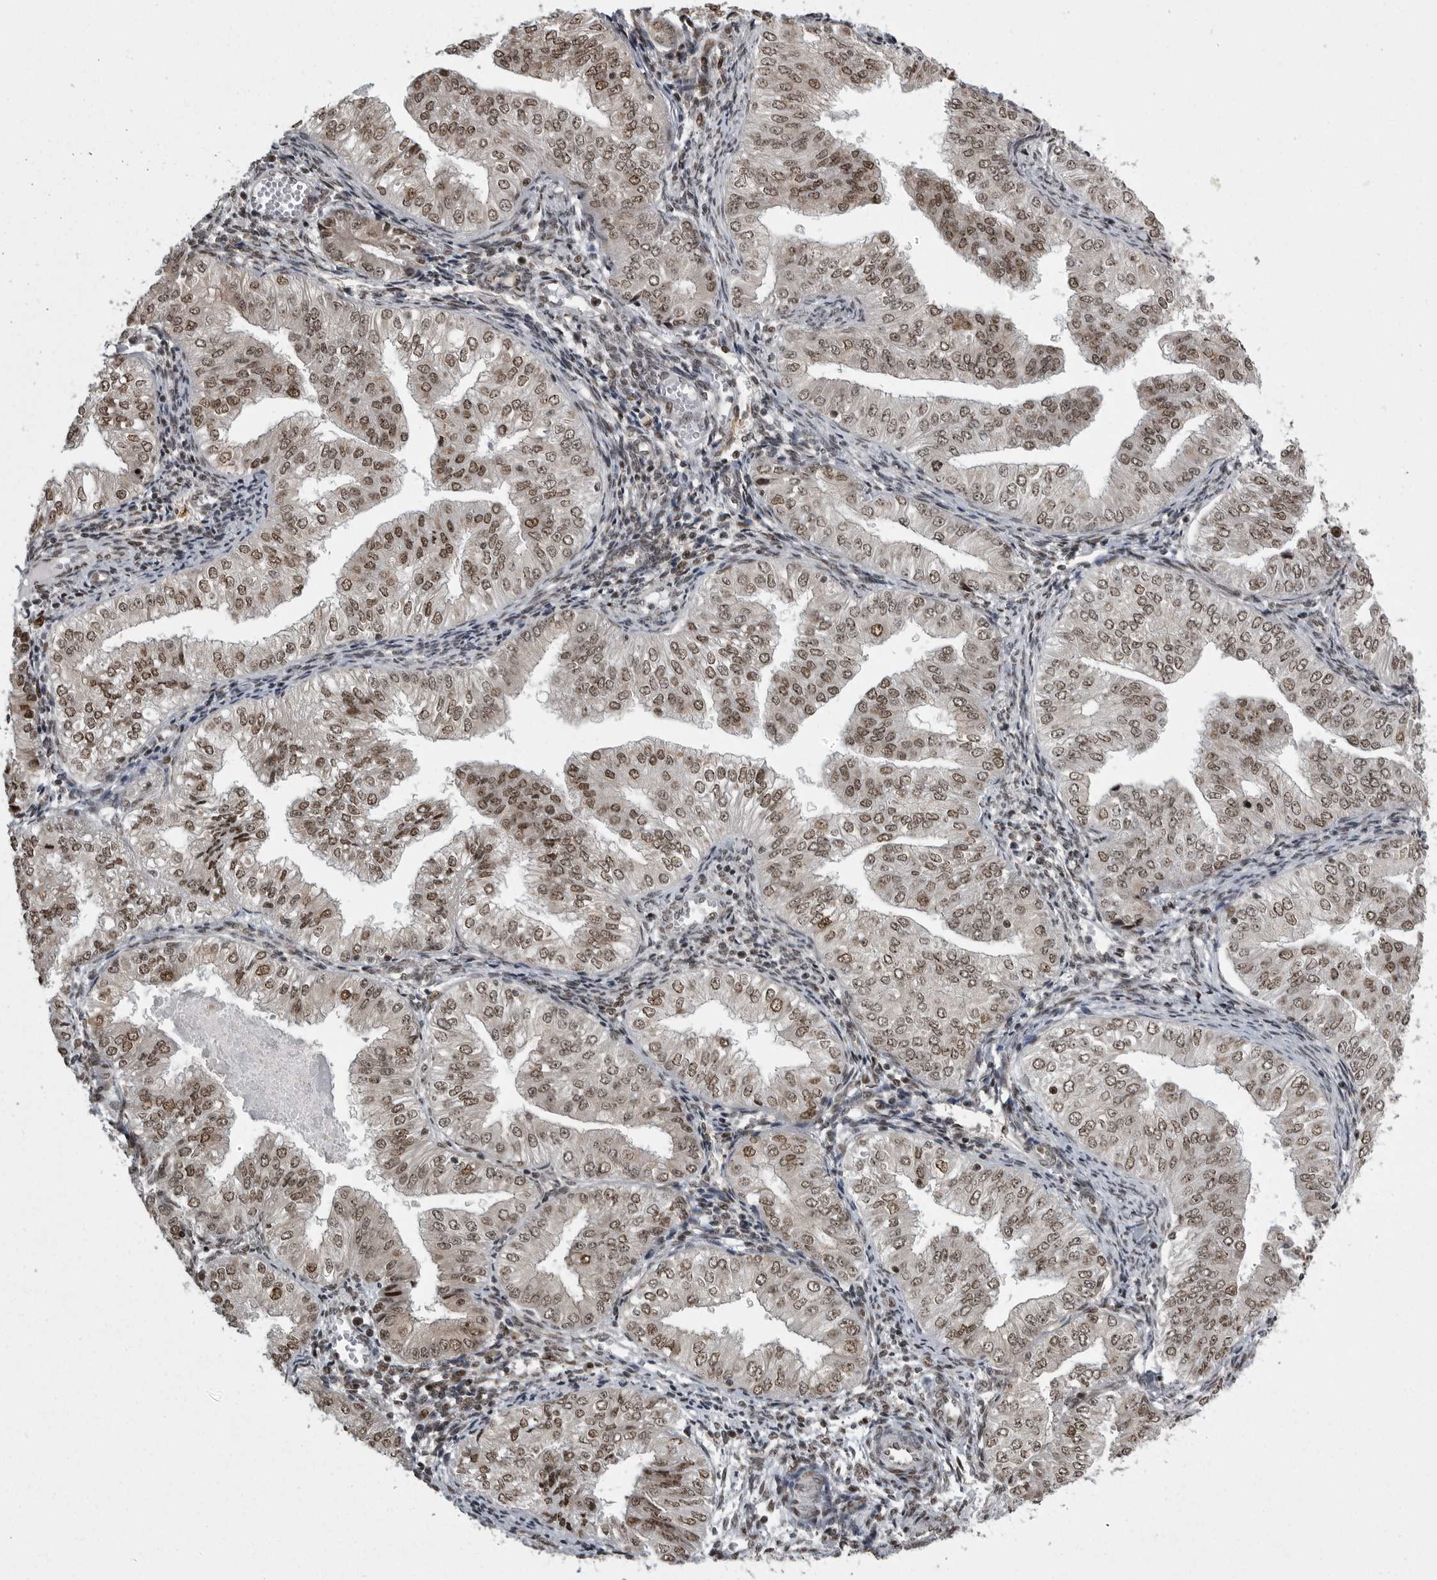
{"staining": {"intensity": "moderate", "quantity": ">75%", "location": "nuclear"}, "tissue": "endometrial cancer", "cell_type": "Tumor cells", "image_type": "cancer", "snomed": [{"axis": "morphology", "description": "Normal tissue, NOS"}, {"axis": "morphology", "description": "Adenocarcinoma, NOS"}, {"axis": "topography", "description": "Endometrium"}], "caption": "Moderate nuclear protein staining is appreciated in approximately >75% of tumor cells in endometrial cancer (adenocarcinoma).", "gene": "YAF2", "patient": {"sex": "female", "age": 53}}